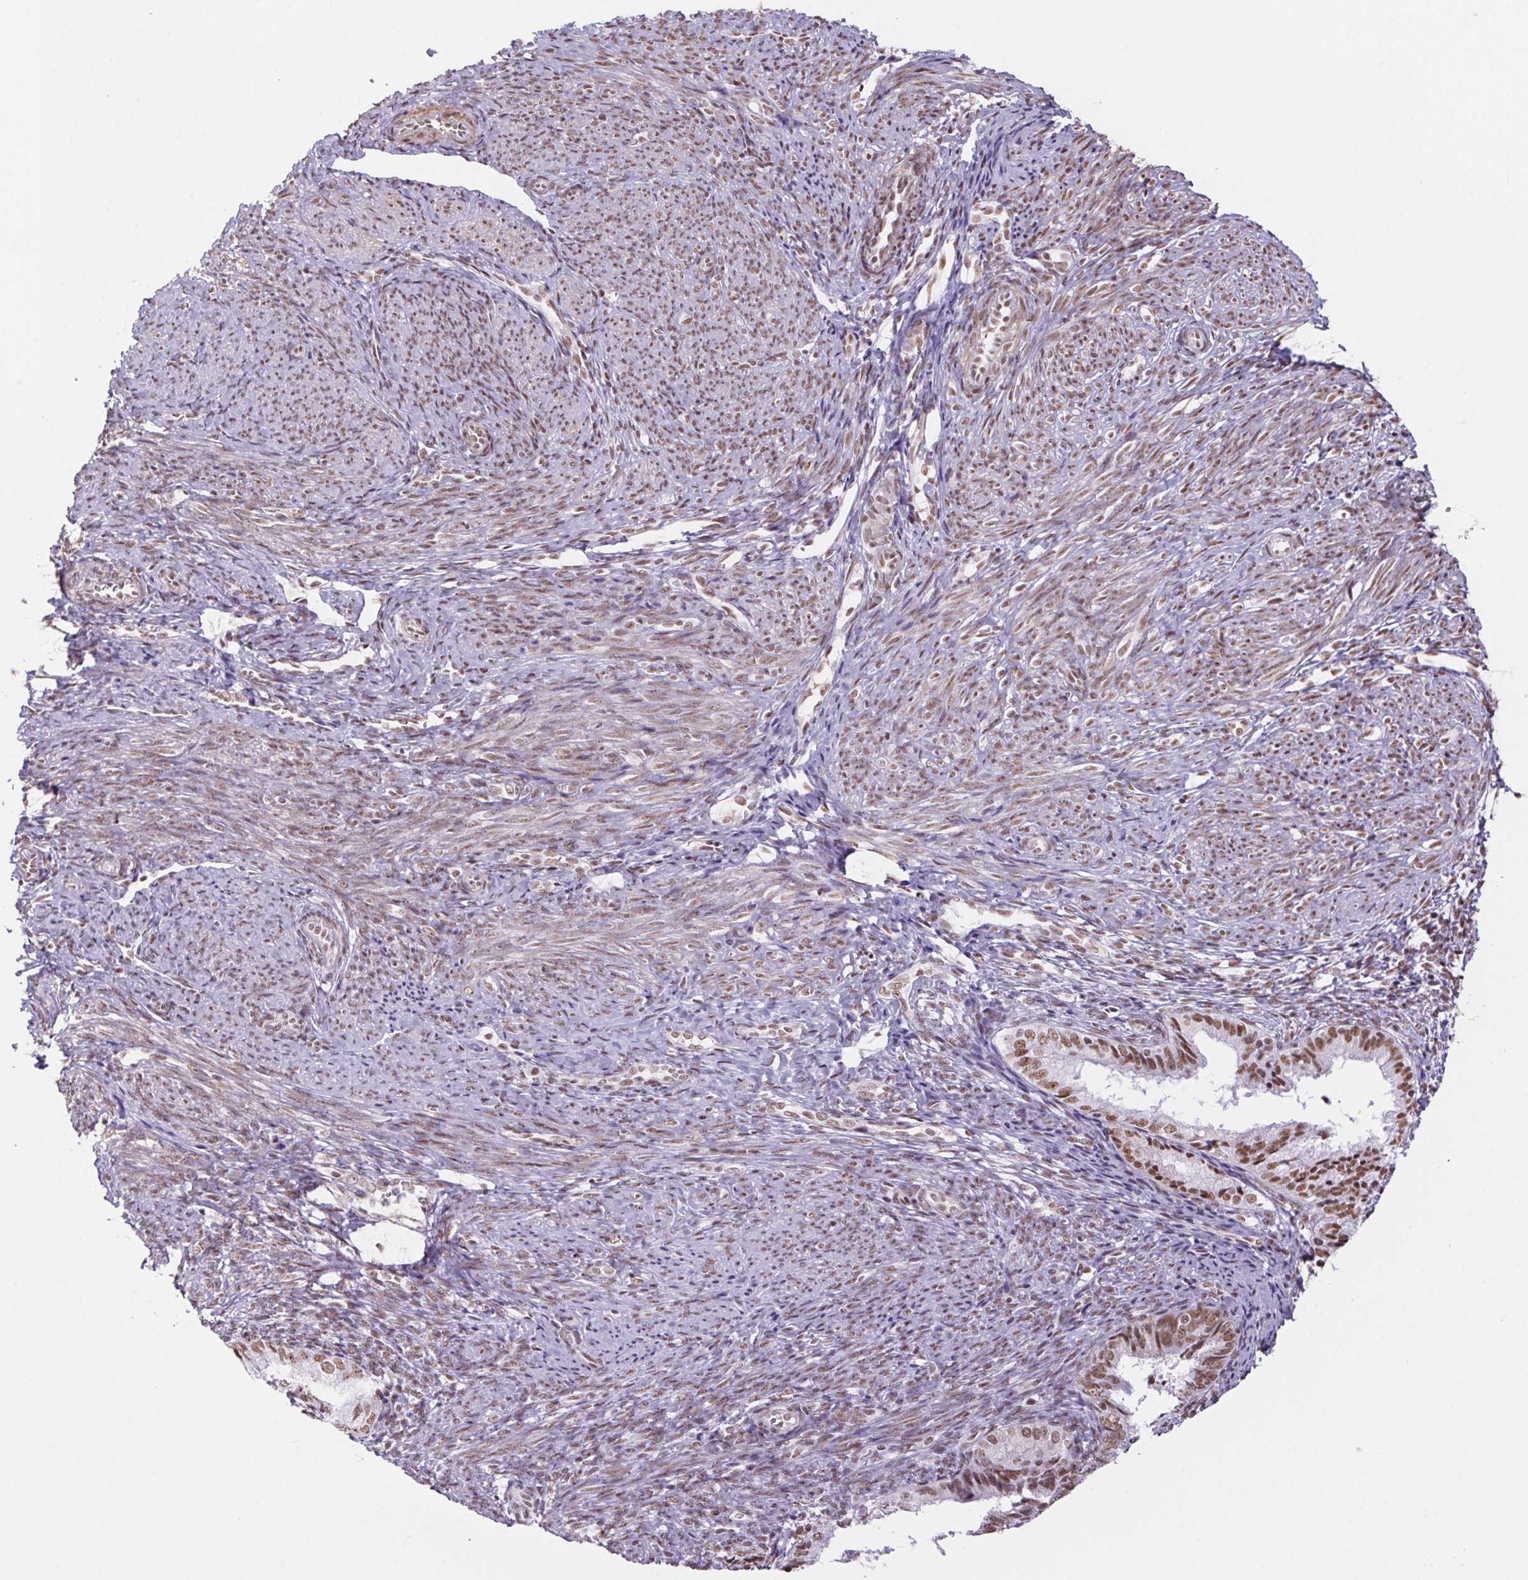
{"staining": {"intensity": "moderate", "quantity": ">75%", "location": "nuclear"}, "tissue": "endometrial cancer", "cell_type": "Tumor cells", "image_type": "cancer", "snomed": [{"axis": "morphology", "description": "Adenocarcinoma, NOS"}, {"axis": "topography", "description": "Endometrium"}], "caption": "Immunohistochemical staining of endometrial adenocarcinoma reveals moderate nuclear protein positivity in about >75% of tumor cells.", "gene": "DDX17", "patient": {"sex": "female", "age": 55}}